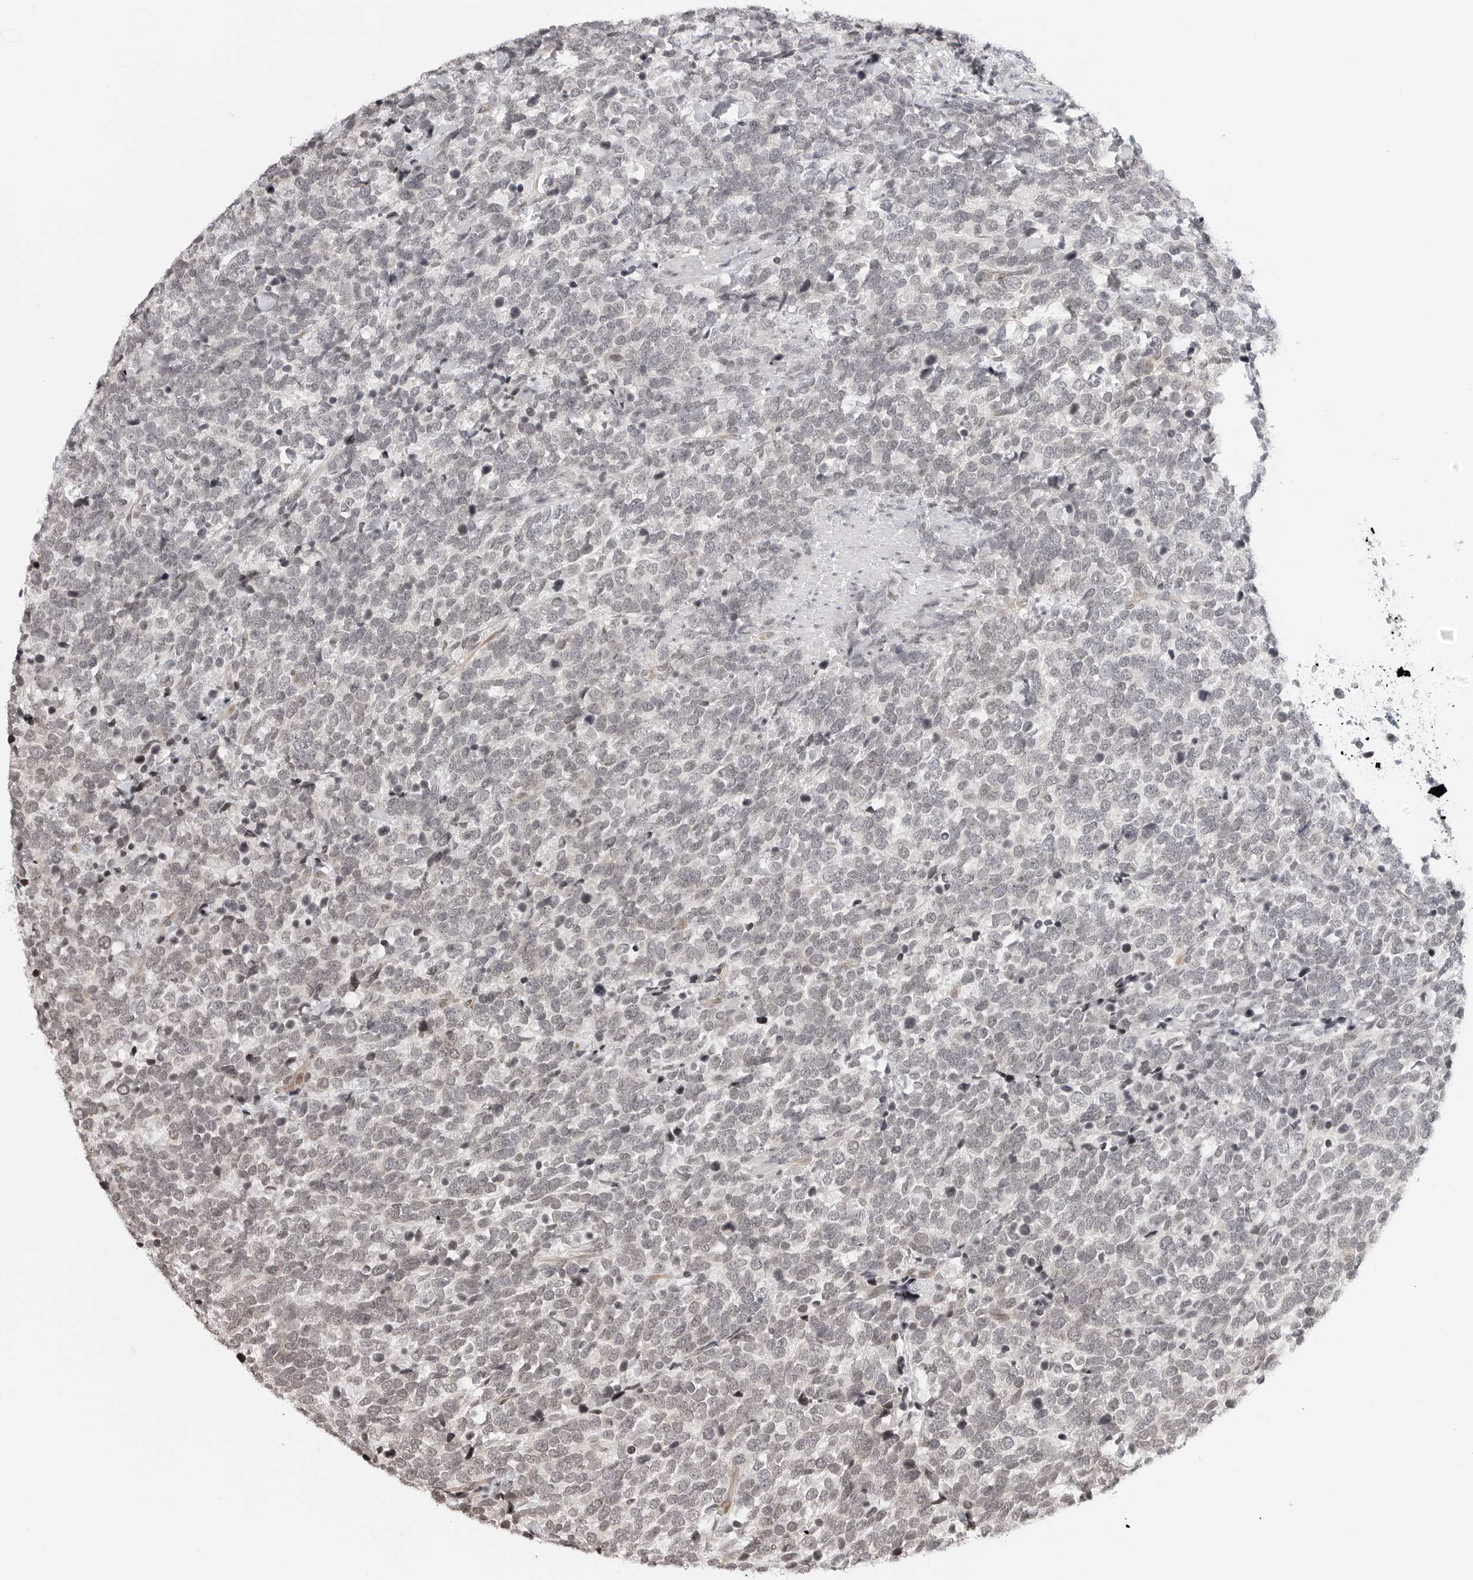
{"staining": {"intensity": "weak", "quantity": "25%-75%", "location": "nuclear"}, "tissue": "urothelial cancer", "cell_type": "Tumor cells", "image_type": "cancer", "snomed": [{"axis": "morphology", "description": "Urothelial carcinoma, High grade"}, {"axis": "topography", "description": "Urinary bladder"}], "caption": "Urothelial cancer tissue shows weak nuclear expression in about 25%-75% of tumor cells, visualized by immunohistochemistry. (DAB (3,3'-diaminobenzidine) IHC with brightfield microscopy, high magnification).", "gene": "C8orf33", "patient": {"sex": "female", "age": 82}}